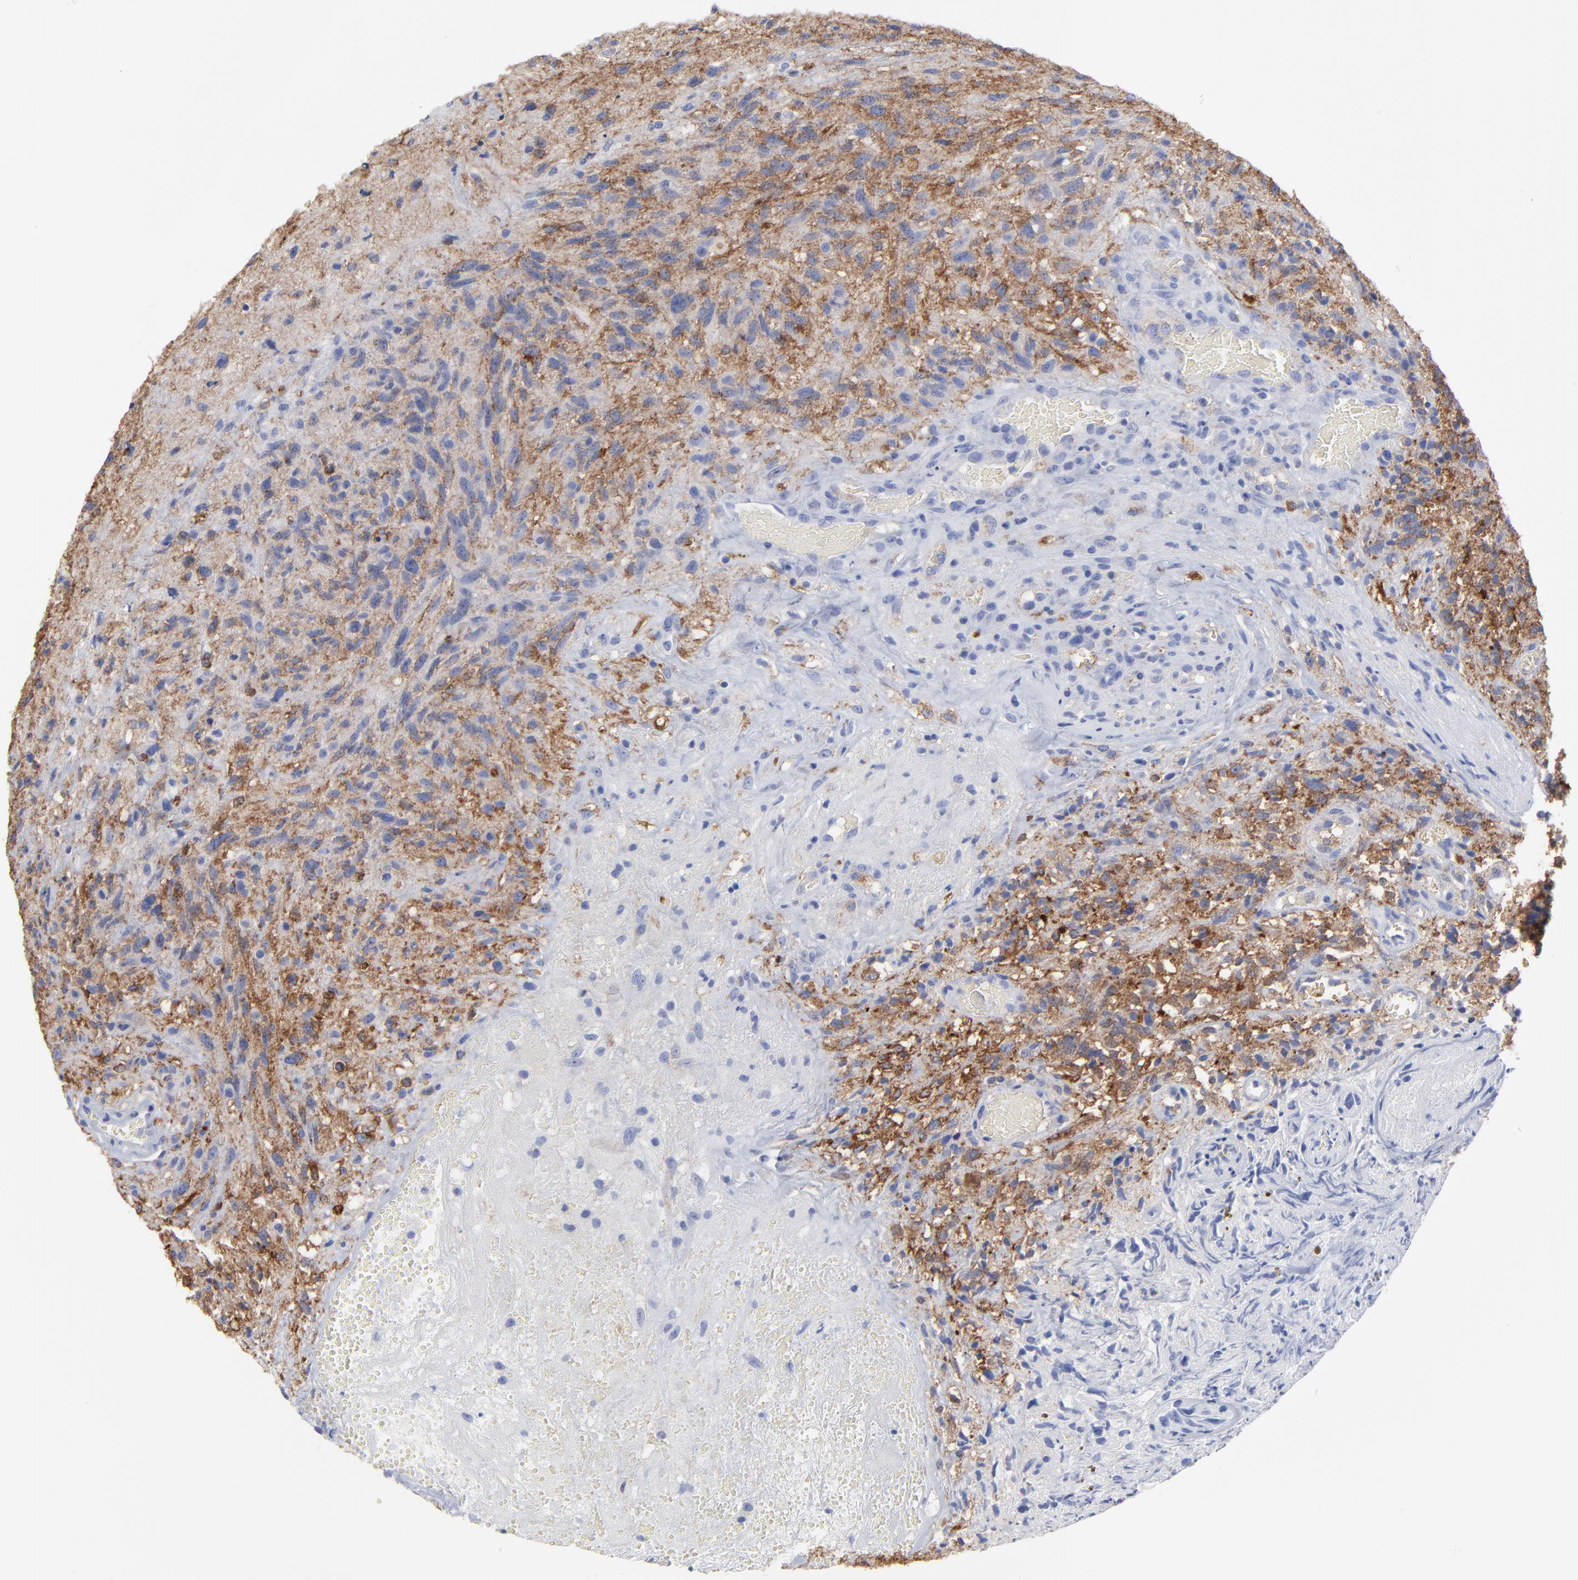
{"staining": {"intensity": "moderate", "quantity": ">75%", "location": "cytoplasmic/membranous"}, "tissue": "glioma", "cell_type": "Tumor cells", "image_type": "cancer", "snomed": [{"axis": "morphology", "description": "Normal tissue, NOS"}, {"axis": "morphology", "description": "Glioma, malignant, High grade"}, {"axis": "topography", "description": "Cerebral cortex"}], "caption": "Malignant glioma (high-grade) stained for a protein (brown) demonstrates moderate cytoplasmic/membranous positive positivity in approximately >75% of tumor cells.", "gene": "CNTN3", "patient": {"sex": "male", "age": 75}}